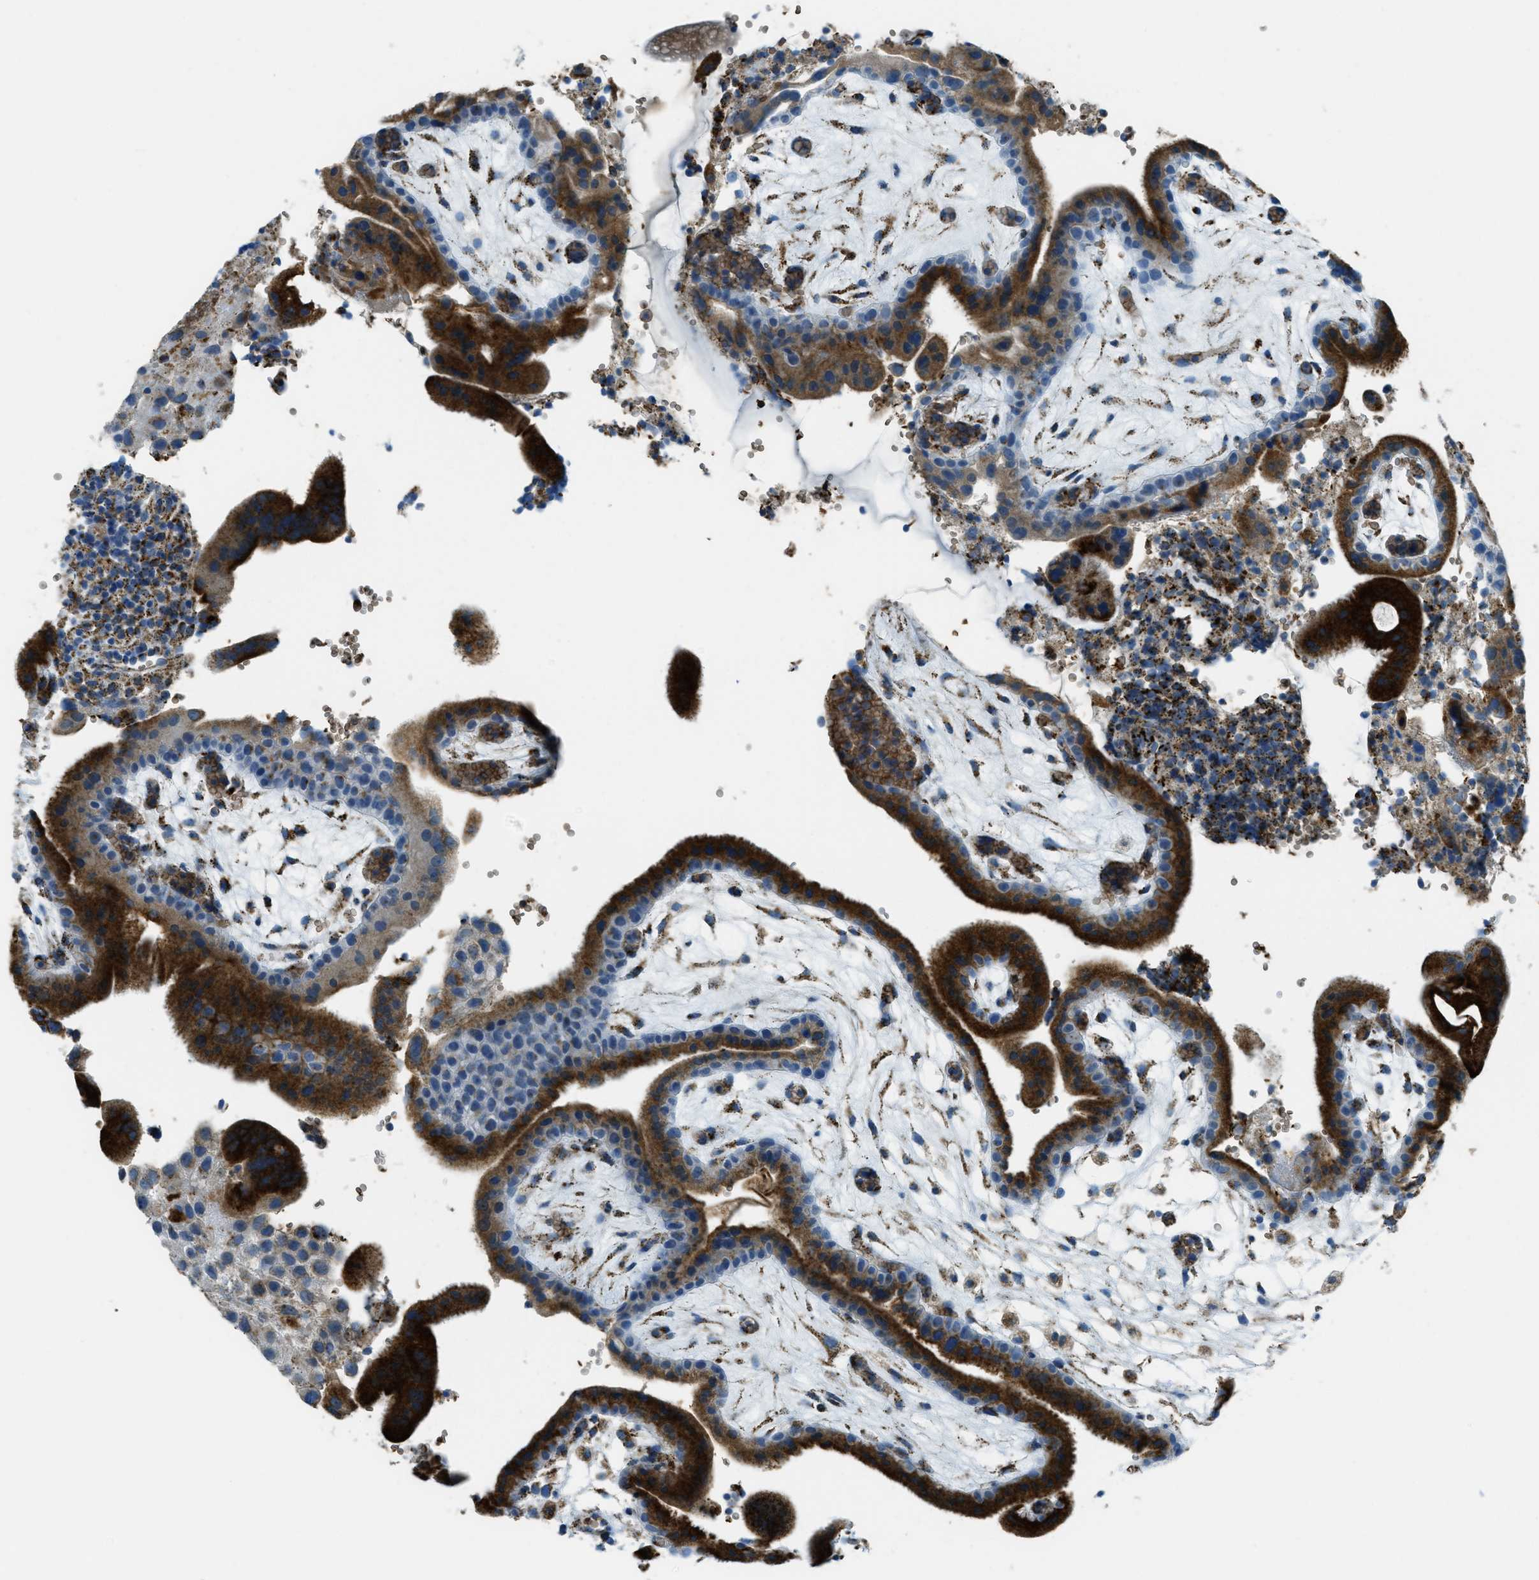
{"staining": {"intensity": "moderate", "quantity": ">75%", "location": "cytoplasmic/membranous"}, "tissue": "placenta", "cell_type": "Decidual cells", "image_type": "normal", "snomed": [{"axis": "morphology", "description": "Normal tissue, NOS"}, {"axis": "topography", "description": "Placenta"}], "caption": "Protein staining shows moderate cytoplasmic/membranous staining in about >75% of decidual cells in unremarkable placenta.", "gene": "SCARB2", "patient": {"sex": "female", "age": 18}}